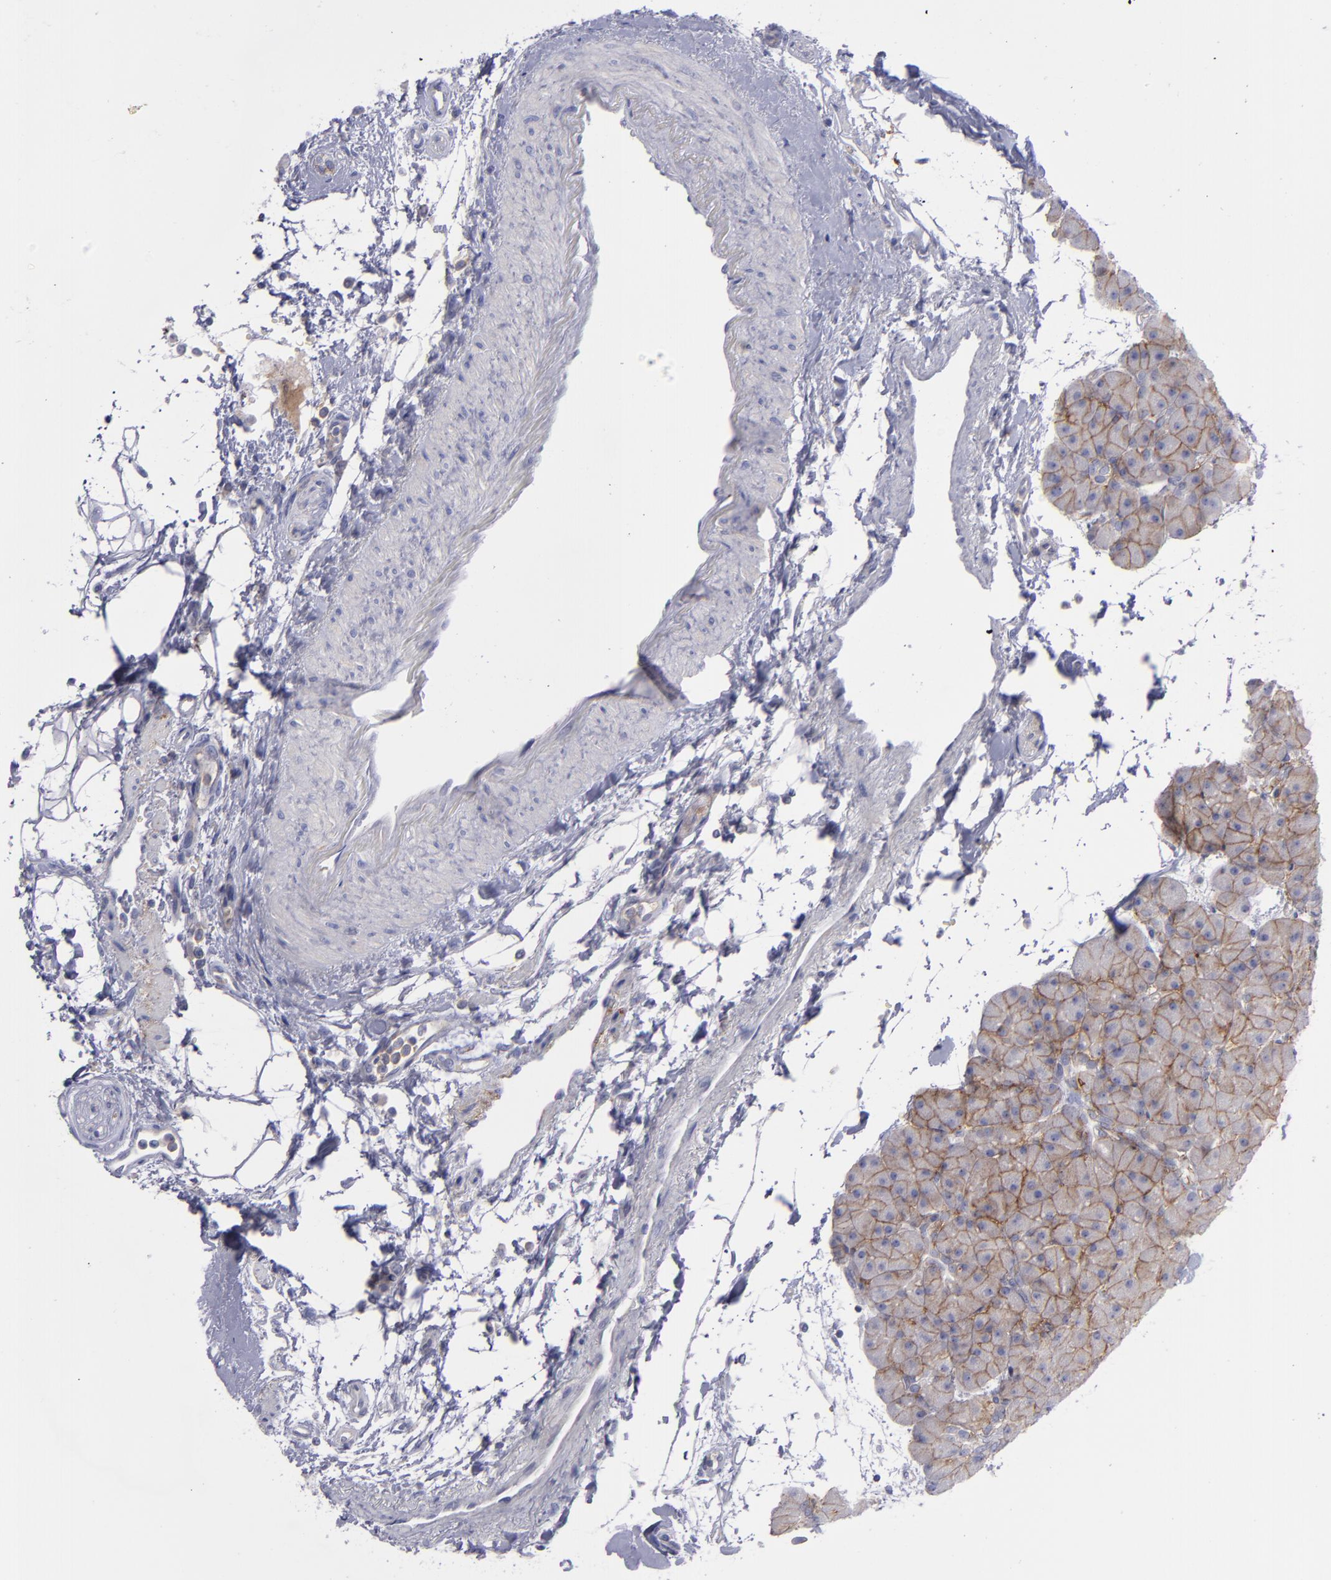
{"staining": {"intensity": "weak", "quantity": ">75%", "location": "cytoplasmic/membranous"}, "tissue": "pancreas", "cell_type": "Exocrine glandular cells", "image_type": "normal", "snomed": [{"axis": "morphology", "description": "Normal tissue, NOS"}, {"axis": "topography", "description": "Pancreas"}], "caption": "This micrograph exhibits unremarkable pancreas stained with immunohistochemistry to label a protein in brown. The cytoplasmic/membranous of exocrine glandular cells show weak positivity for the protein. Nuclei are counter-stained blue.", "gene": "BSG", "patient": {"sex": "male", "age": 66}}